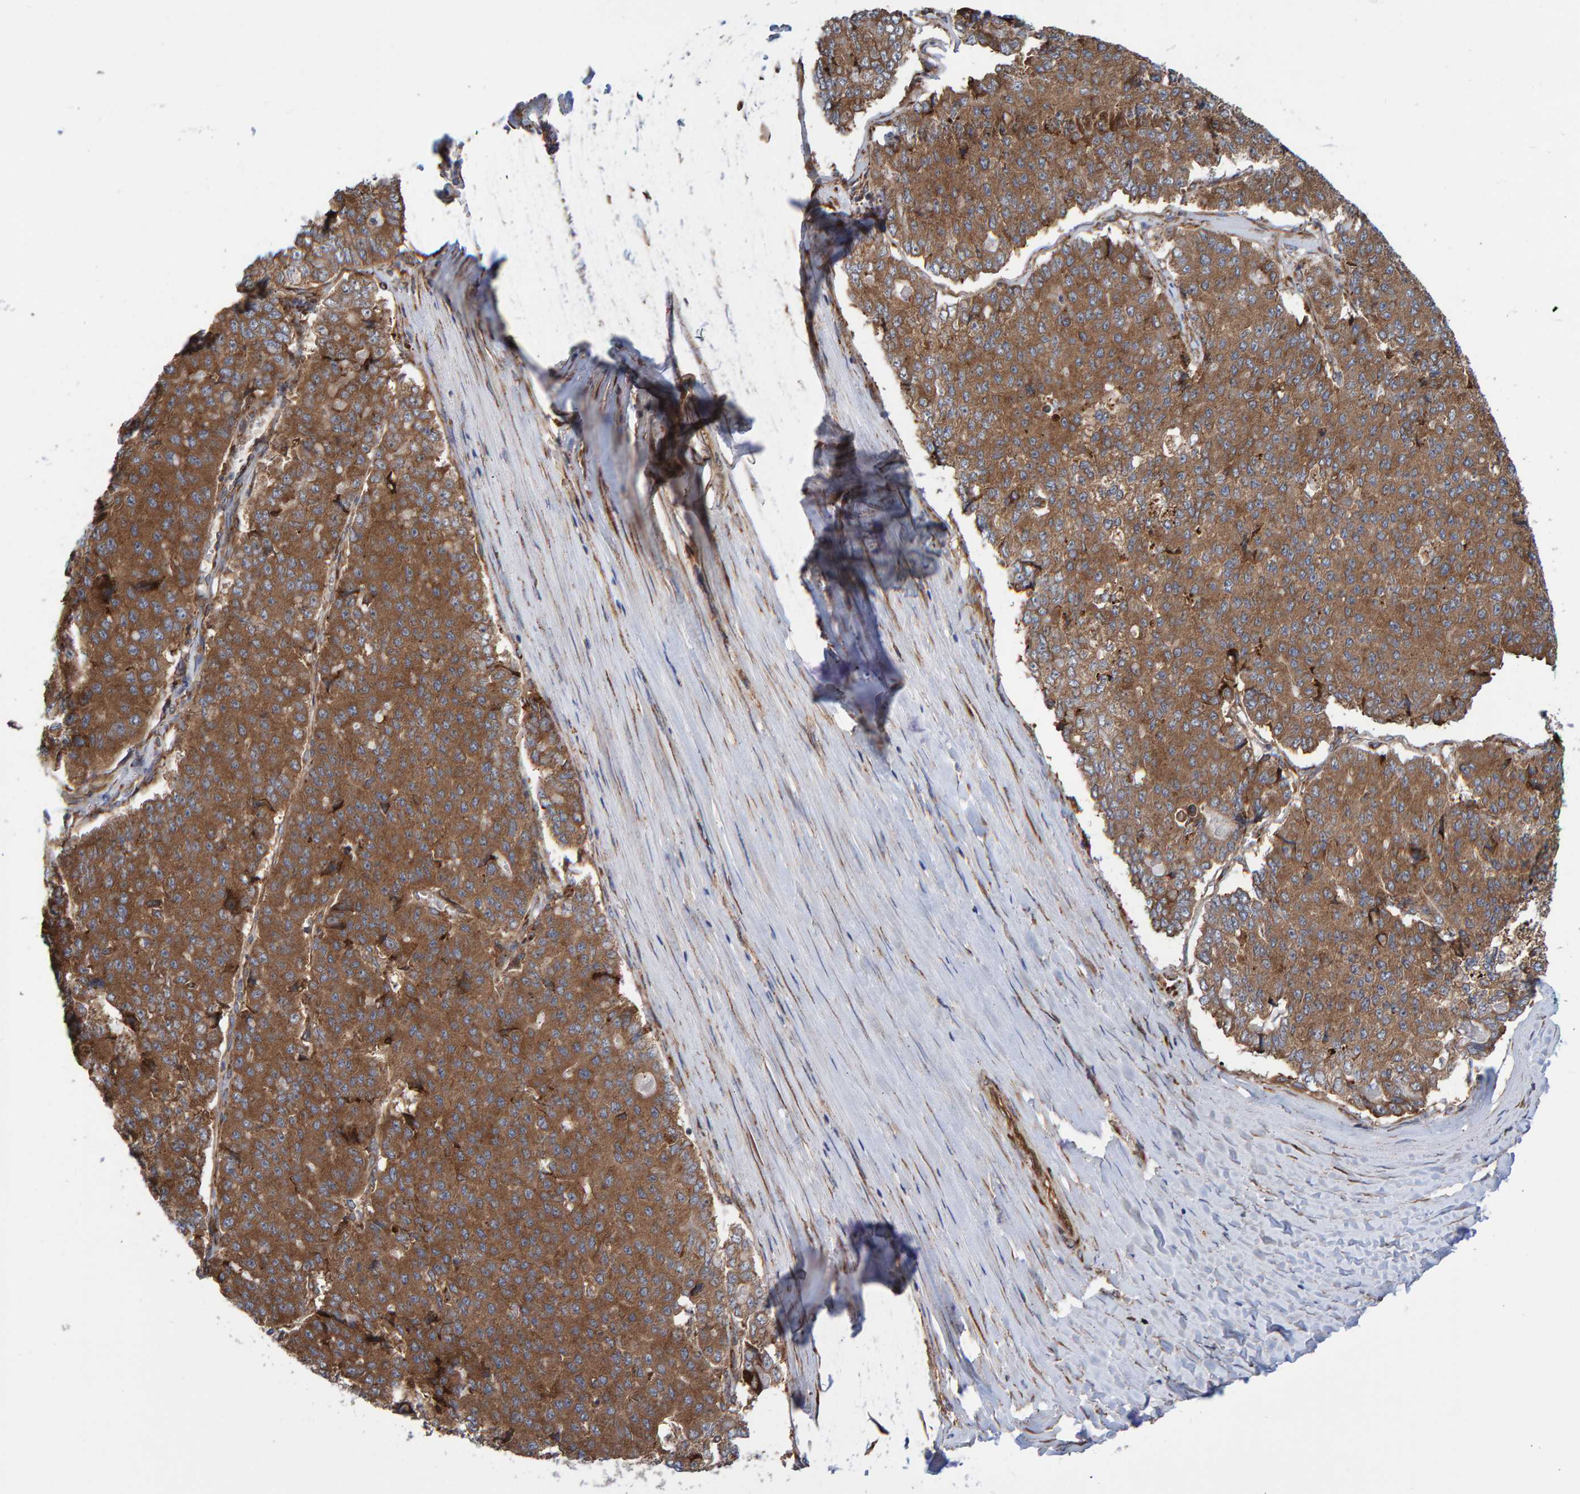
{"staining": {"intensity": "moderate", "quantity": ">75%", "location": "cytoplasmic/membranous"}, "tissue": "pancreatic cancer", "cell_type": "Tumor cells", "image_type": "cancer", "snomed": [{"axis": "morphology", "description": "Adenocarcinoma, NOS"}, {"axis": "topography", "description": "Pancreas"}], "caption": "IHC photomicrograph of neoplastic tissue: pancreatic cancer (adenocarcinoma) stained using immunohistochemistry (IHC) reveals medium levels of moderate protein expression localized specifically in the cytoplasmic/membranous of tumor cells, appearing as a cytoplasmic/membranous brown color.", "gene": "KIAA0753", "patient": {"sex": "male", "age": 50}}